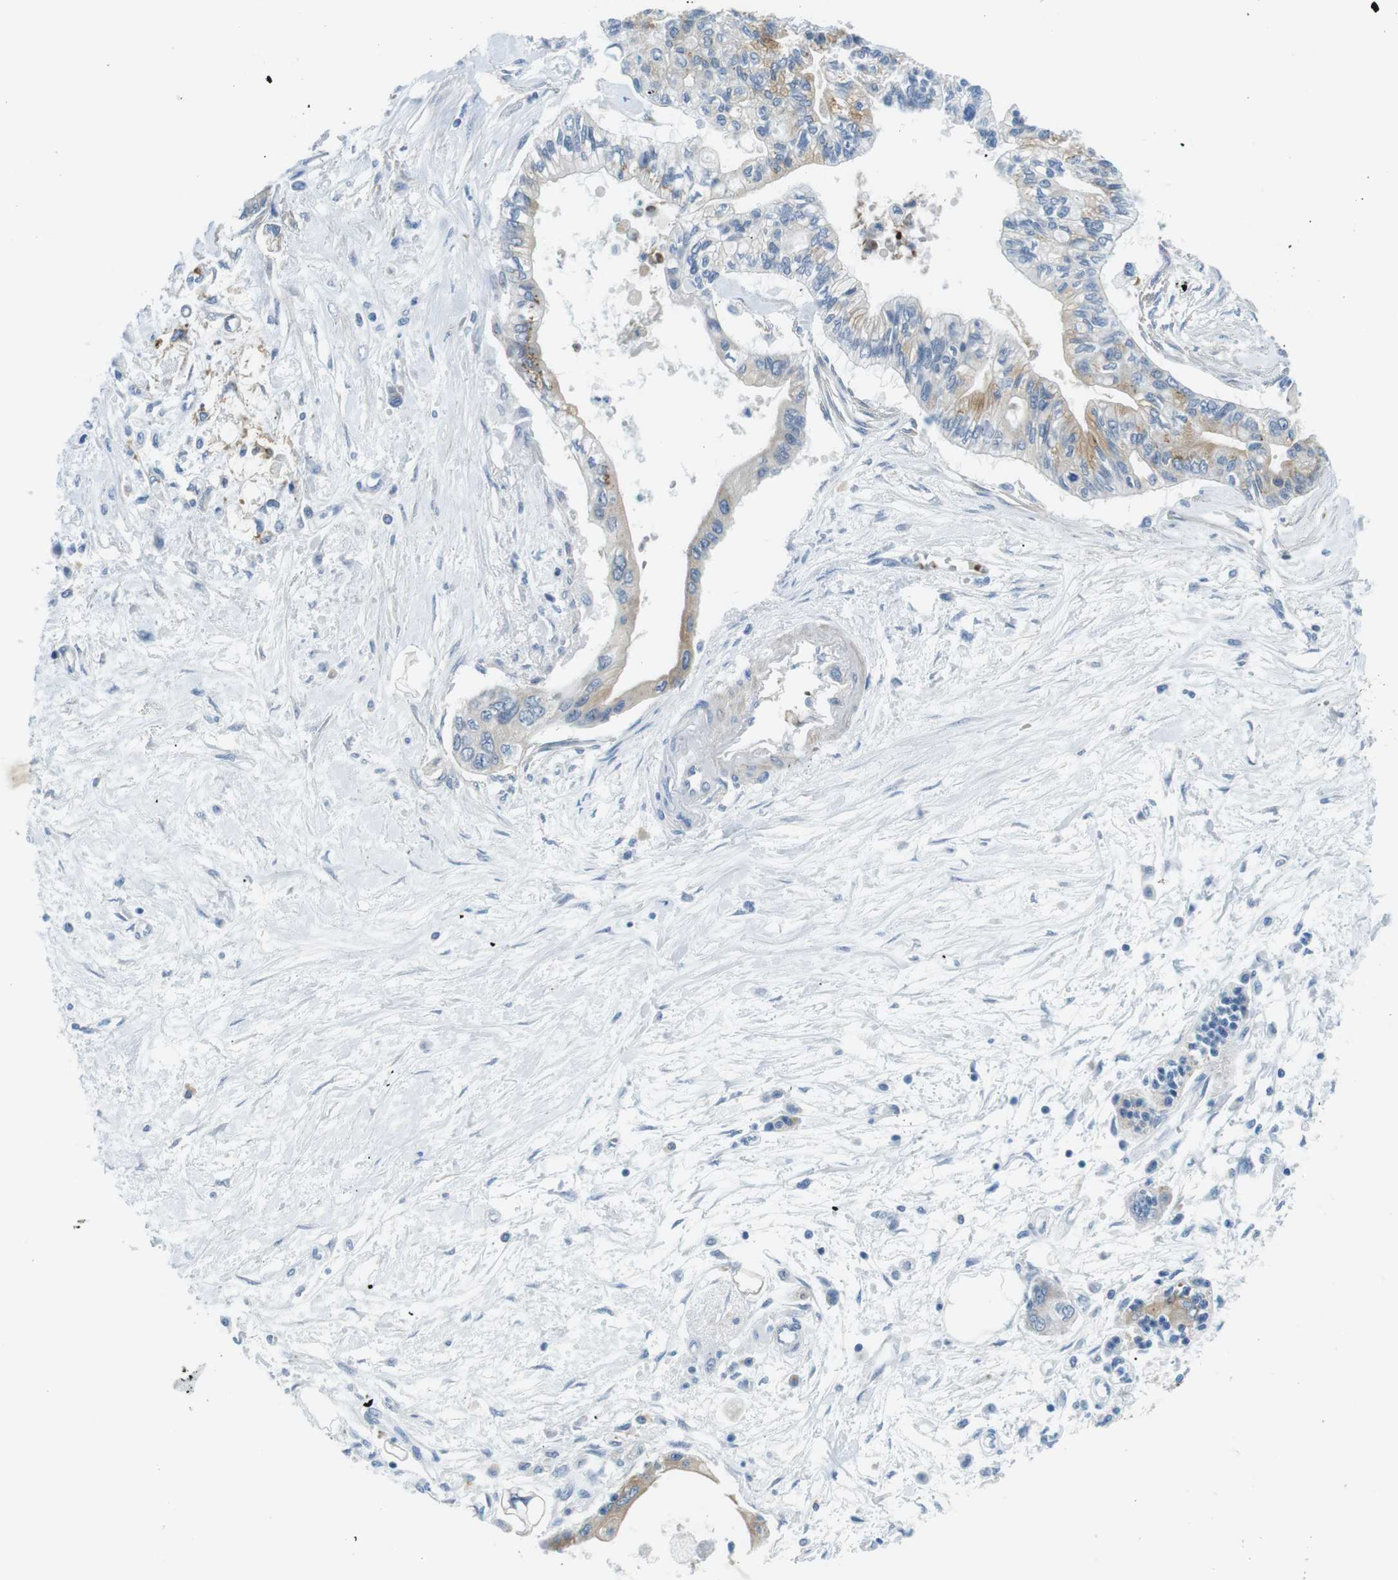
{"staining": {"intensity": "moderate", "quantity": "25%-75%", "location": "cytoplasmic/membranous"}, "tissue": "pancreatic cancer", "cell_type": "Tumor cells", "image_type": "cancer", "snomed": [{"axis": "morphology", "description": "Adenocarcinoma, NOS"}, {"axis": "topography", "description": "Pancreas"}], "caption": "Human adenocarcinoma (pancreatic) stained for a protein (brown) demonstrates moderate cytoplasmic/membranous positive positivity in approximately 25%-75% of tumor cells.", "gene": "WSCD1", "patient": {"sex": "female", "age": 77}}